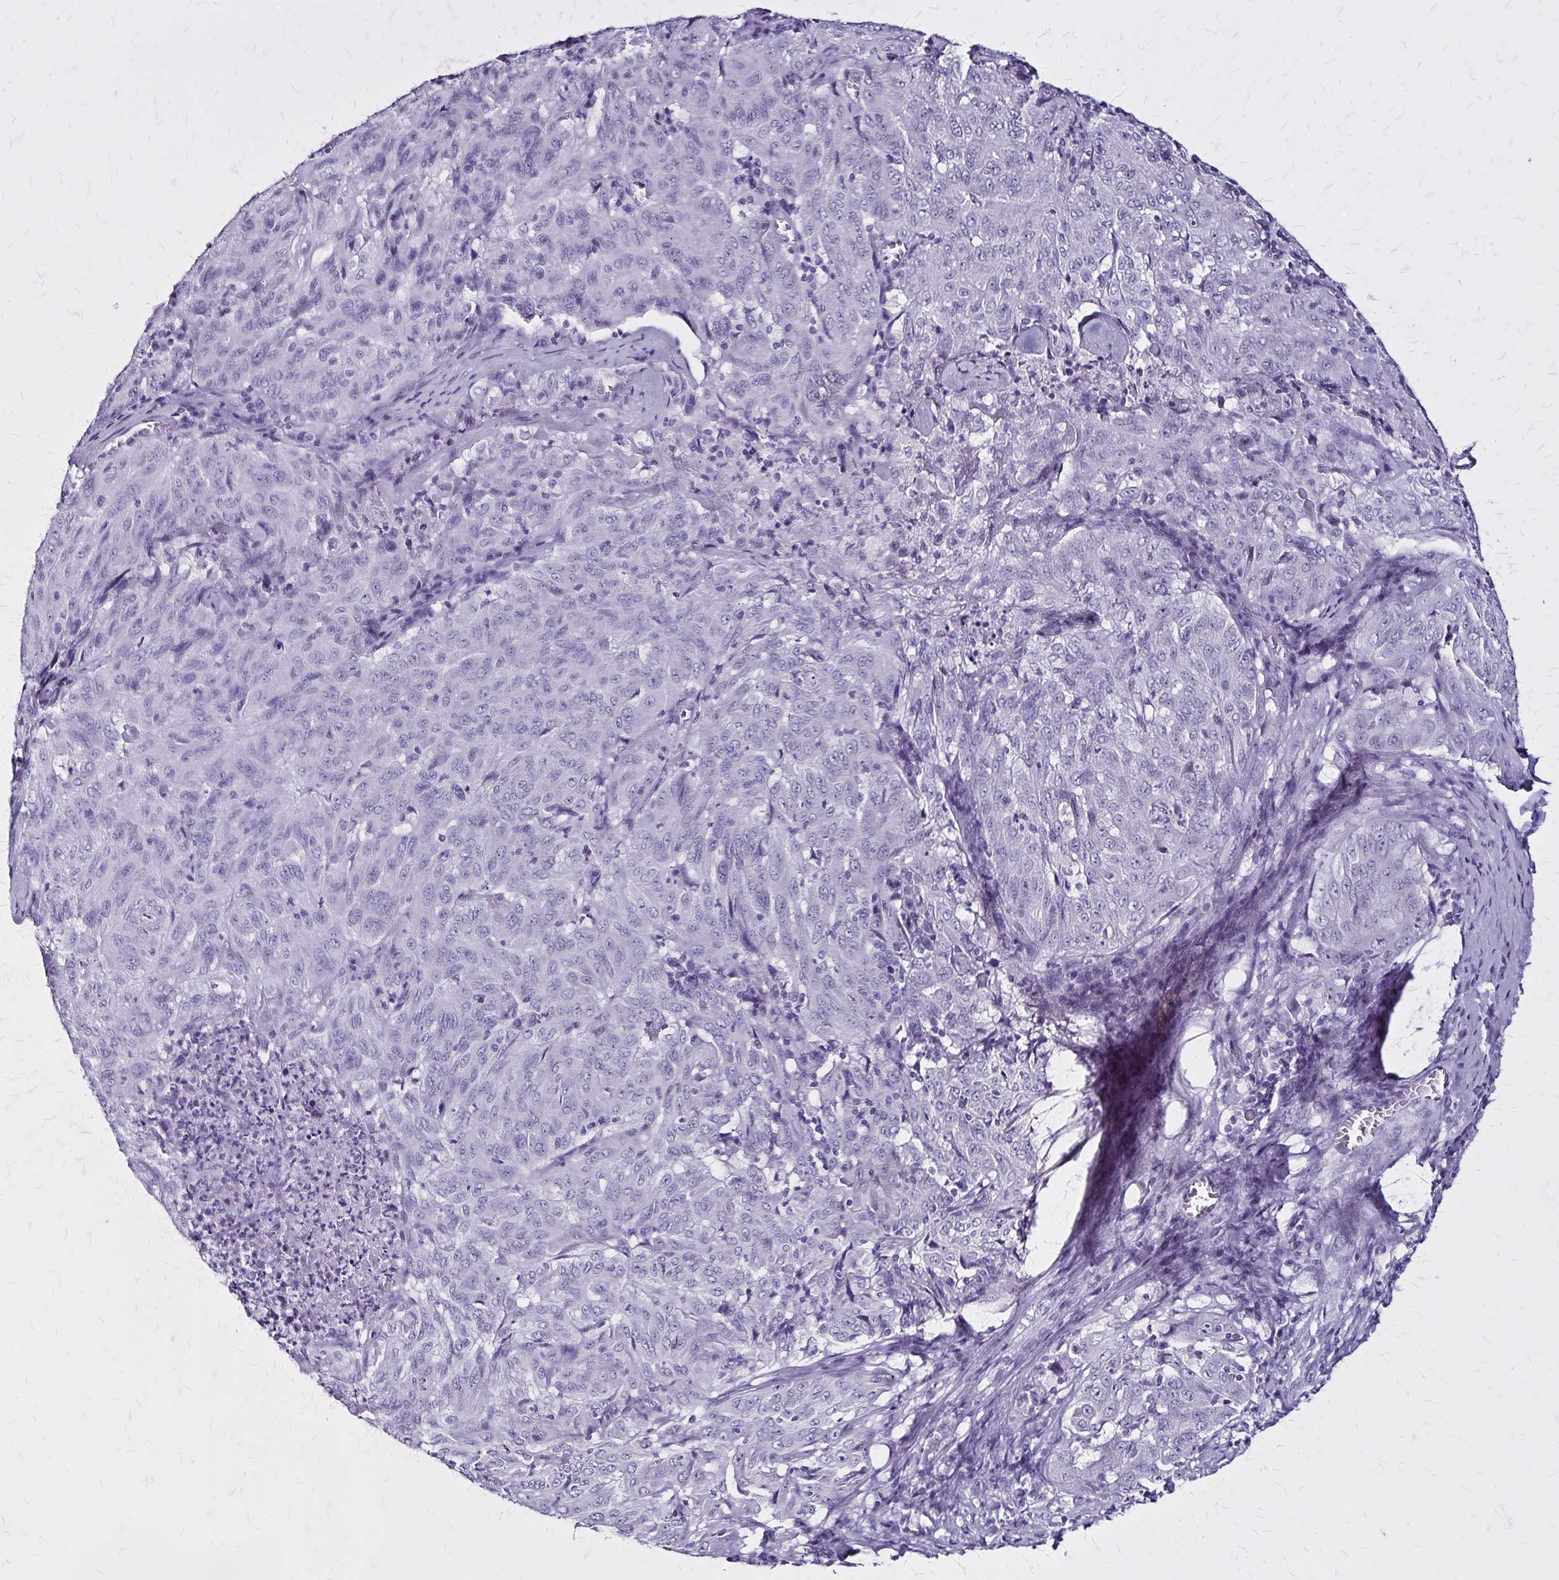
{"staining": {"intensity": "negative", "quantity": "none", "location": "none"}, "tissue": "pancreatic cancer", "cell_type": "Tumor cells", "image_type": "cancer", "snomed": [{"axis": "morphology", "description": "Adenocarcinoma, NOS"}, {"axis": "topography", "description": "Pancreas"}], "caption": "There is no significant staining in tumor cells of pancreatic adenocarcinoma.", "gene": "KRT2", "patient": {"sex": "male", "age": 63}}